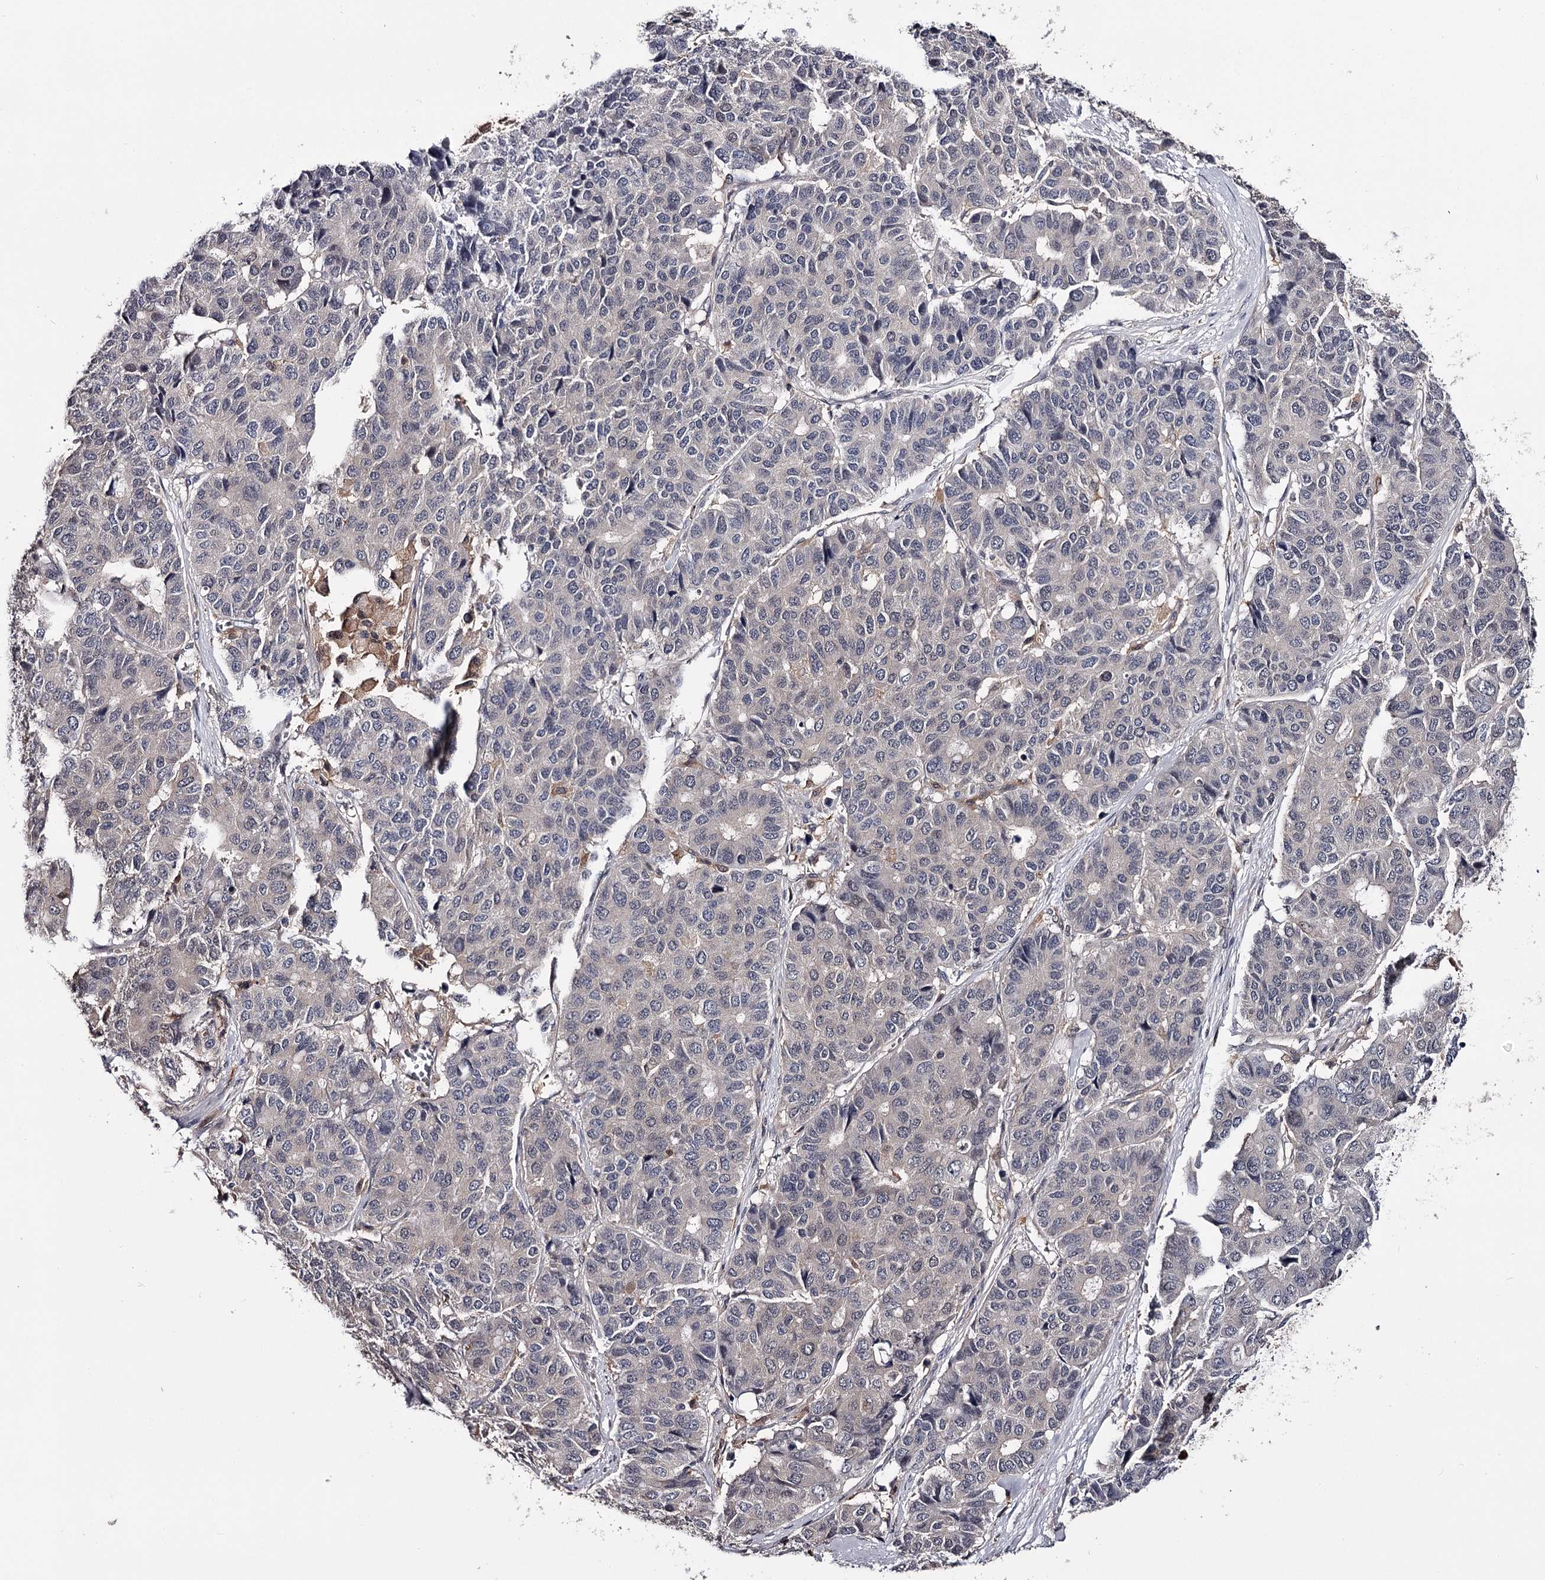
{"staining": {"intensity": "negative", "quantity": "none", "location": "none"}, "tissue": "pancreatic cancer", "cell_type": "Tumor cells", "image_type": "cancer", "snomed": [{"axis": "morphology", "description": "Adenocarcinoma, NOS"}, {"axis": "topography", "description": "Pancreas"}], "caption": "Histopathology image shows no protein expression in tumor cells of pancreatic cancer (adenocarcinoma) tissue.", "gene": "GSTO1", "patient": {"sex": "male", "age": 50}}